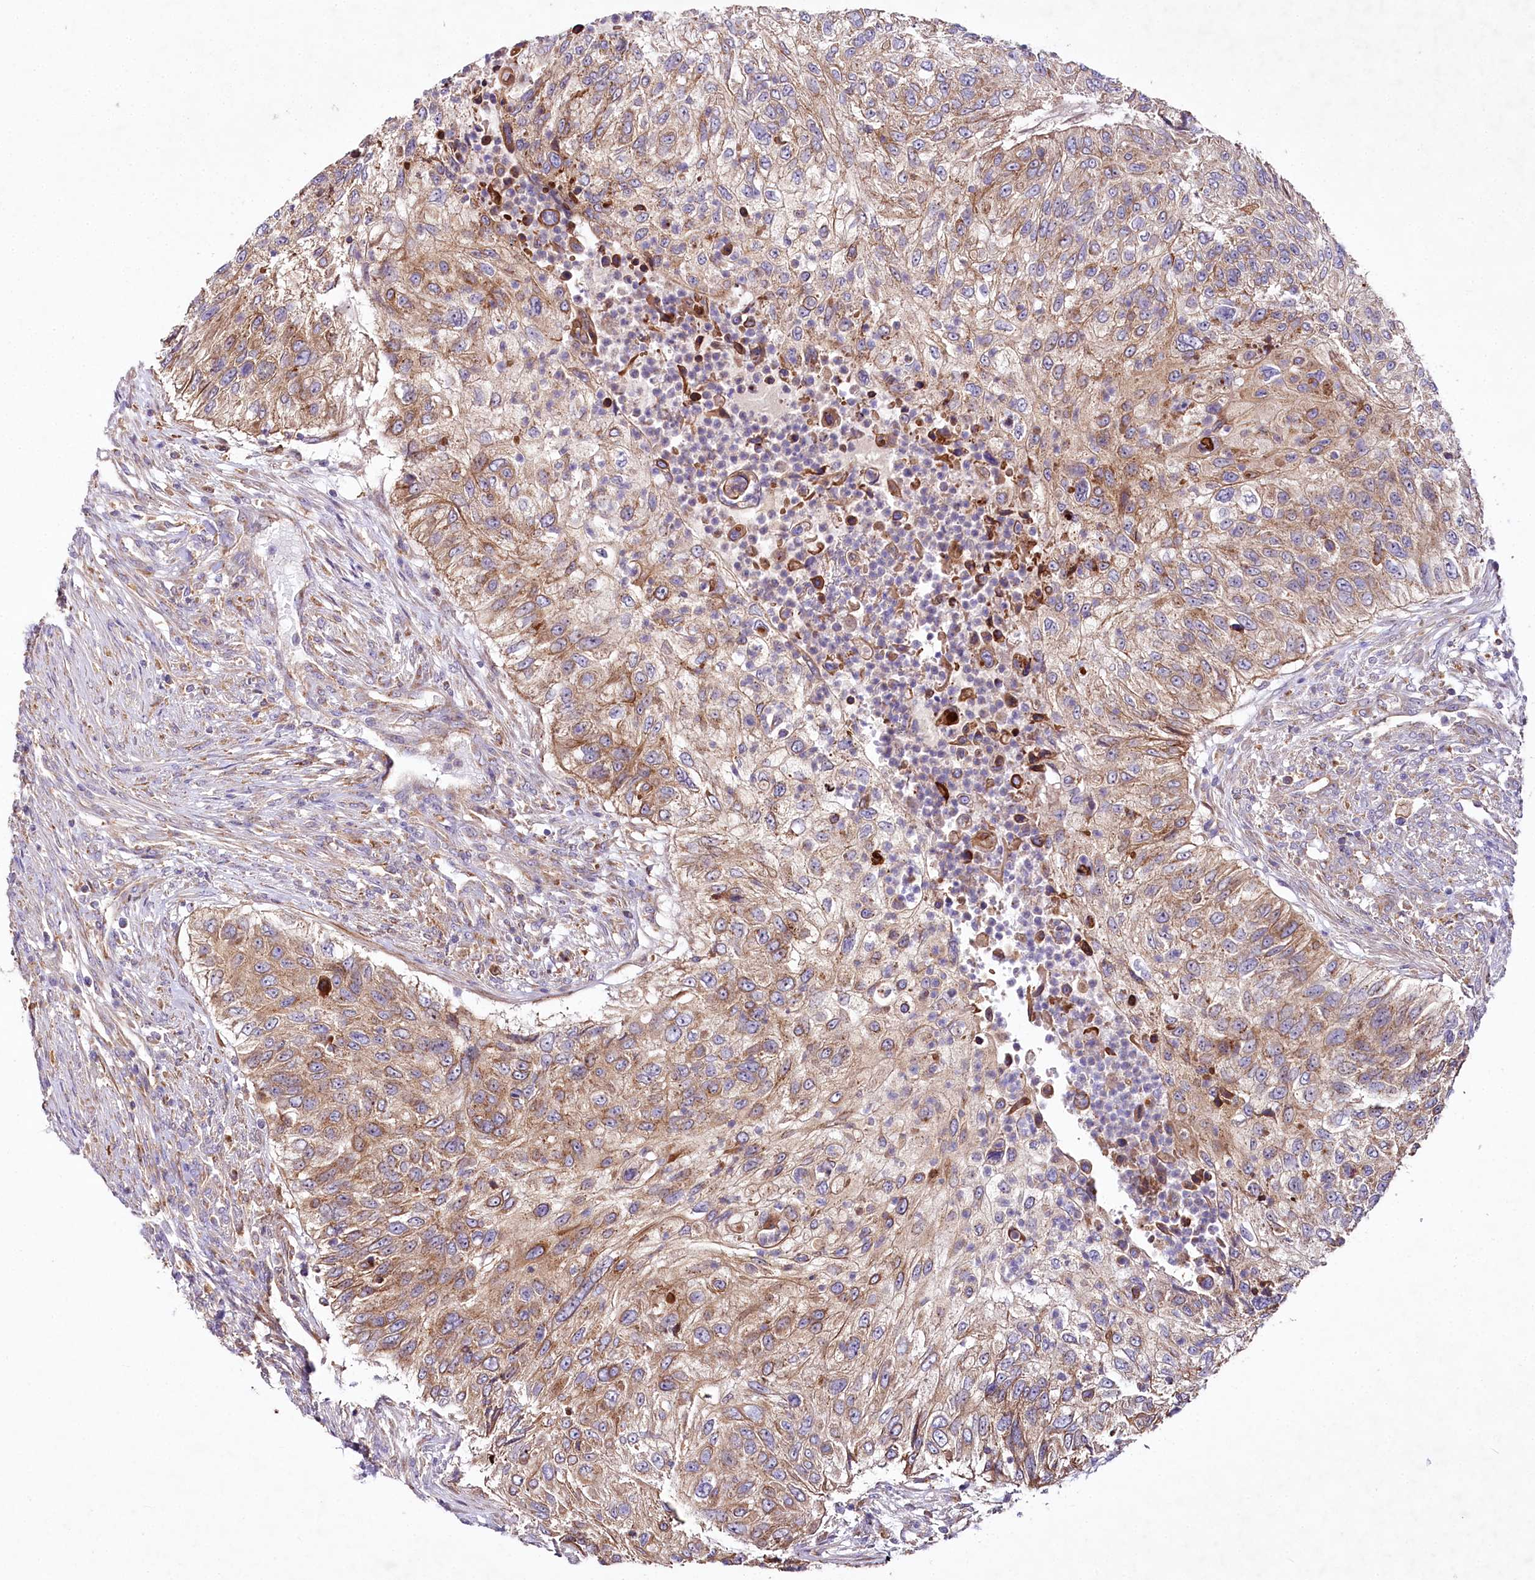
{"staining": {"intensity": "moderate", "quantity": ">75%", "location": "cytoplasmic/membranous"}, "tissue": "urothelial cancer", "cell_type": "Tumor cells", "image_type": "cancer", "snomed": [{"axis": "morphology", "description": "Urothelial carcinoma, High grade"}, {"axis": "topography", "description": "Urinary bladder"}], "caption": "This photomicrograph reveals IHC staining of human high-grade urothelial carcinoma, with medium moderate cytoplasmic/membranous positivity in about >75% of tumor cells.", "gene": "STX6", "patient": {"sex": "female", "age": 60}}